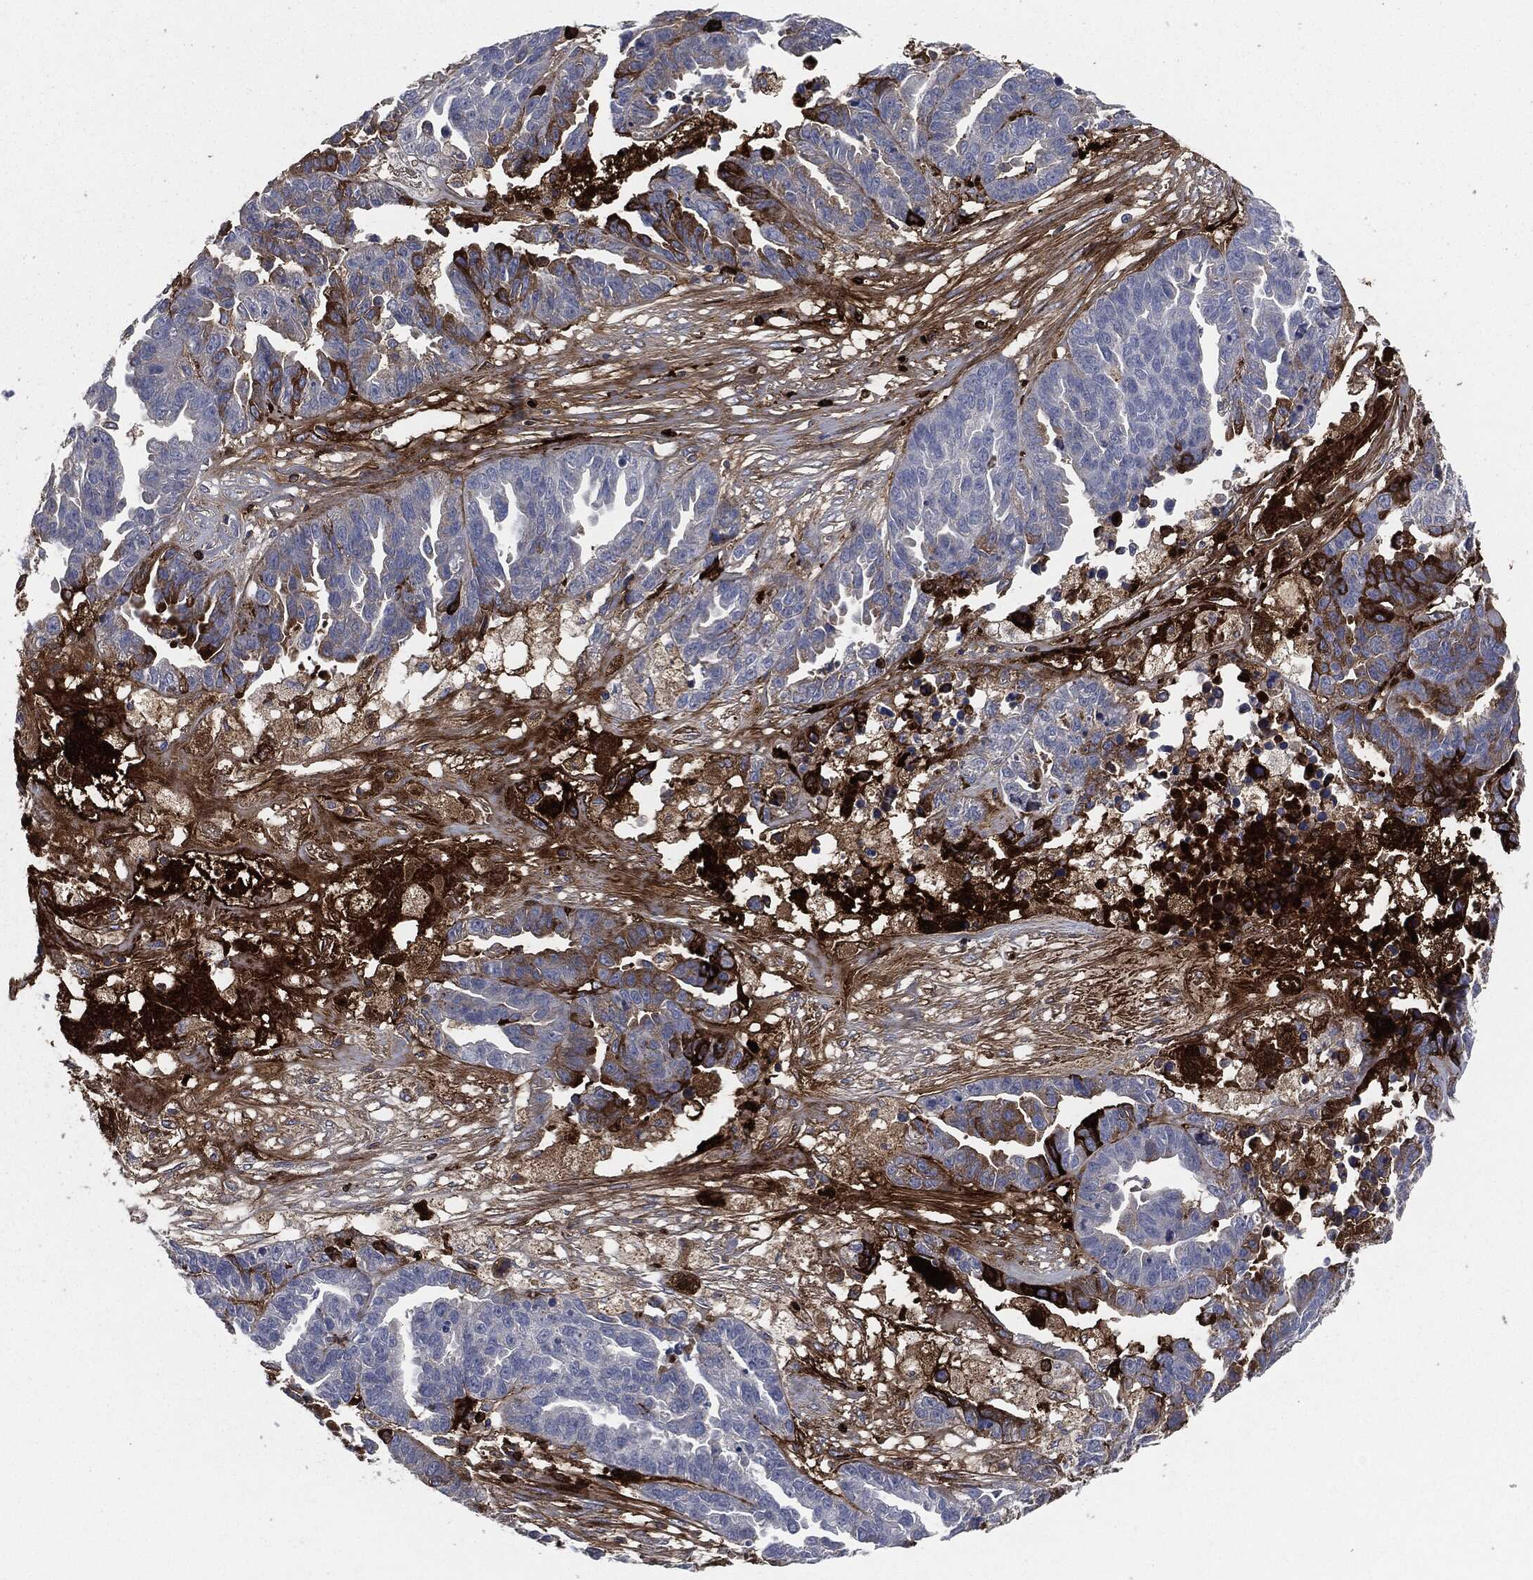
{"staining": {"intensity": "strong", "quantity": "<25%", "location": "cytoplasmic/membranous"}, "tissue": "ovarian cancer", "cell_type": "Tumor cells", "image_type": "cancer", "snomed": [{"axis": "morphology", "description": "Cystadenocarcinoma, serous, NOS"}, {"axis": "topography", "description": "Ovary"}], "caption": "A histopathology image of ovarian serous cystadenocarcinoma stained for a protein reveals strong cytoplasmic/membranous brown staining in tumor cells. (IHC, brightfield microscopy, high magnification).", "gene": "APOB", "patient": {"sex": "female", "age": 87}}